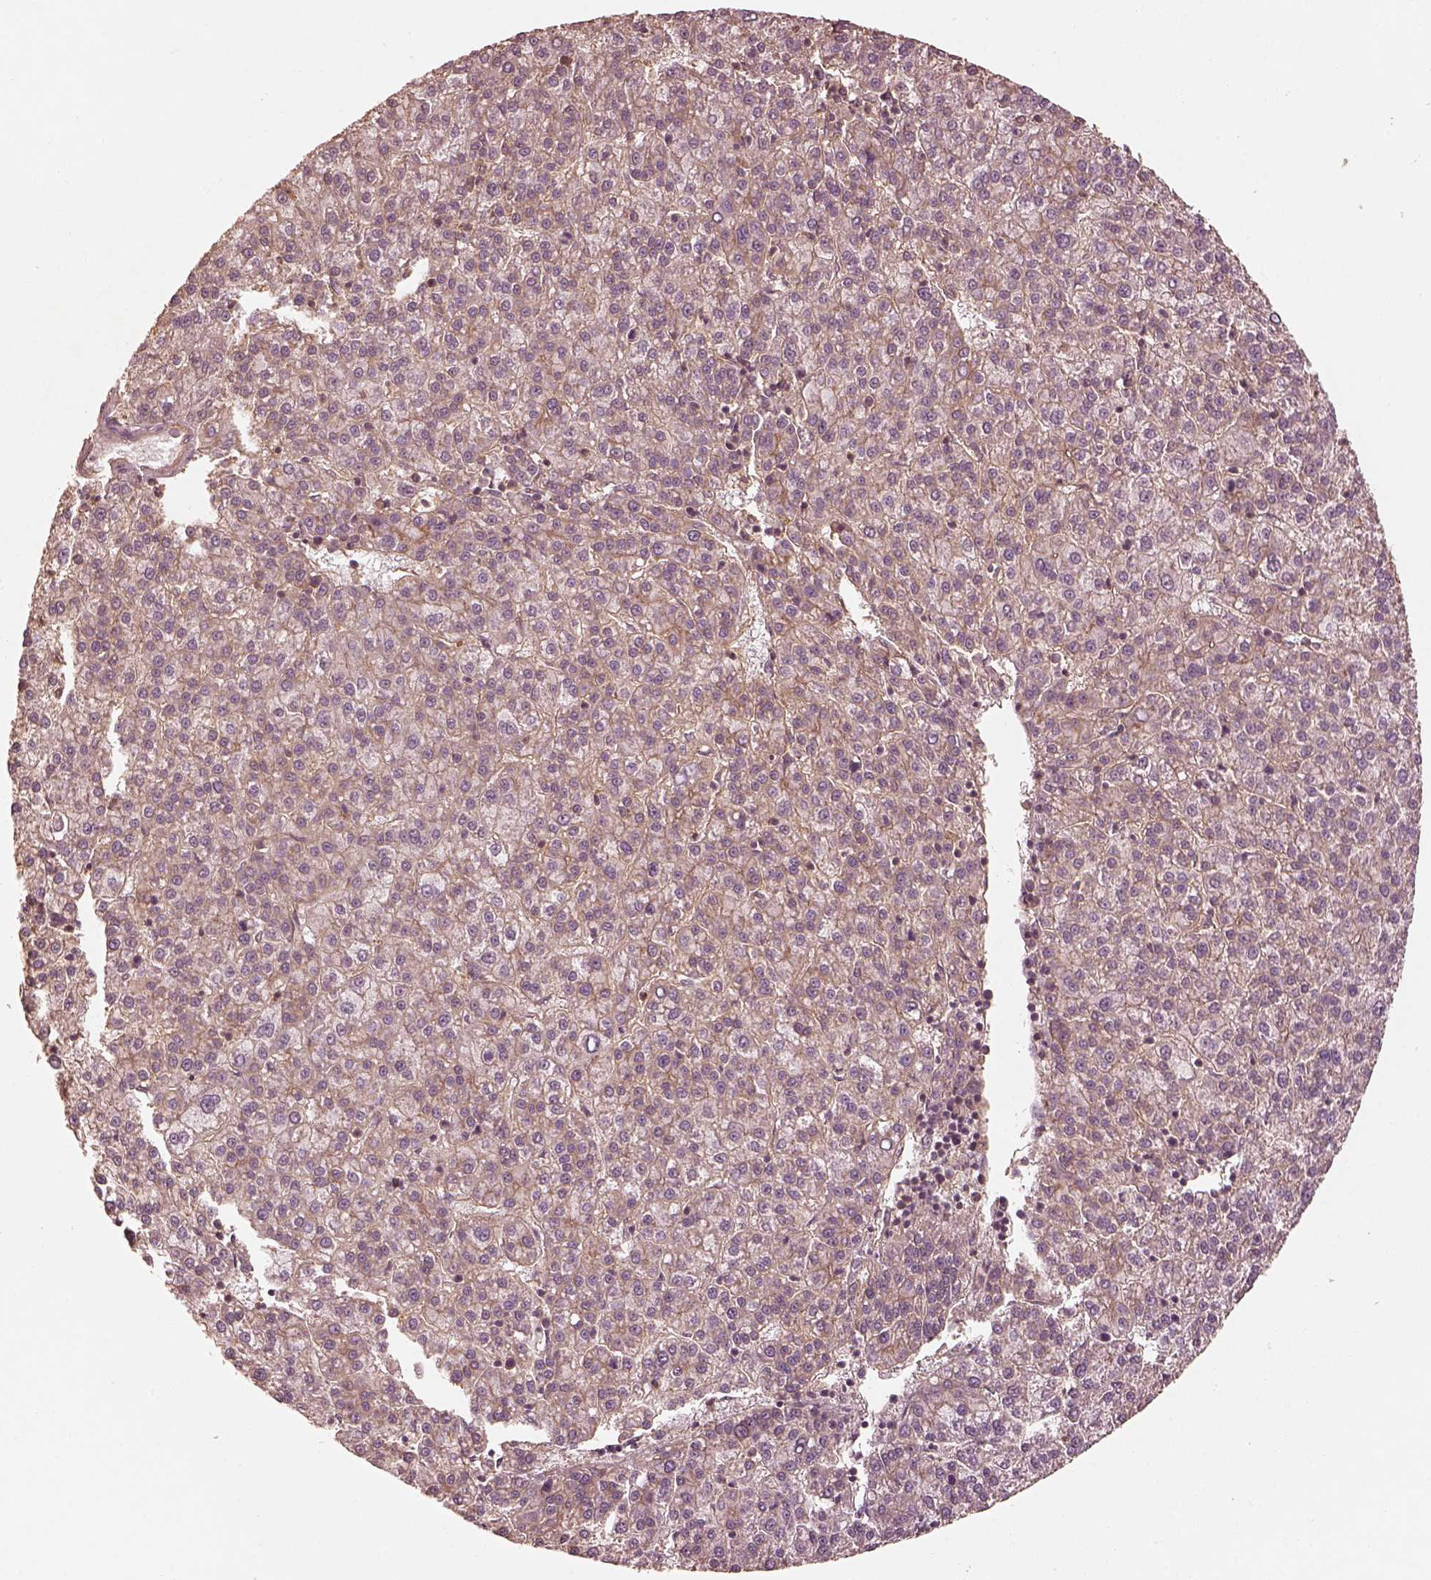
{"staining": {"intensity": "moderate", "quantity": "25%-75%", "location": "cytoplasmic/membranous"}, "tissue": "liver cancer", "cell_type": "Tumor cells", "image_type": "cancer", "snomed": [{"axis": "morphology", "description": "Carcinoma, Hepatocellular, NOS"}, {"axis": "topography", "description": "Liver"}], "caption": "Immunohistochemical staining of hepatocellular carcinoma (liver) exhibits medium levels of moderate cytoplasmic/membranous protein expression in approximately 25%-75% of tumor cells.", "gene": "WDR7", "patient": {"sex": "female", "age": 58}}